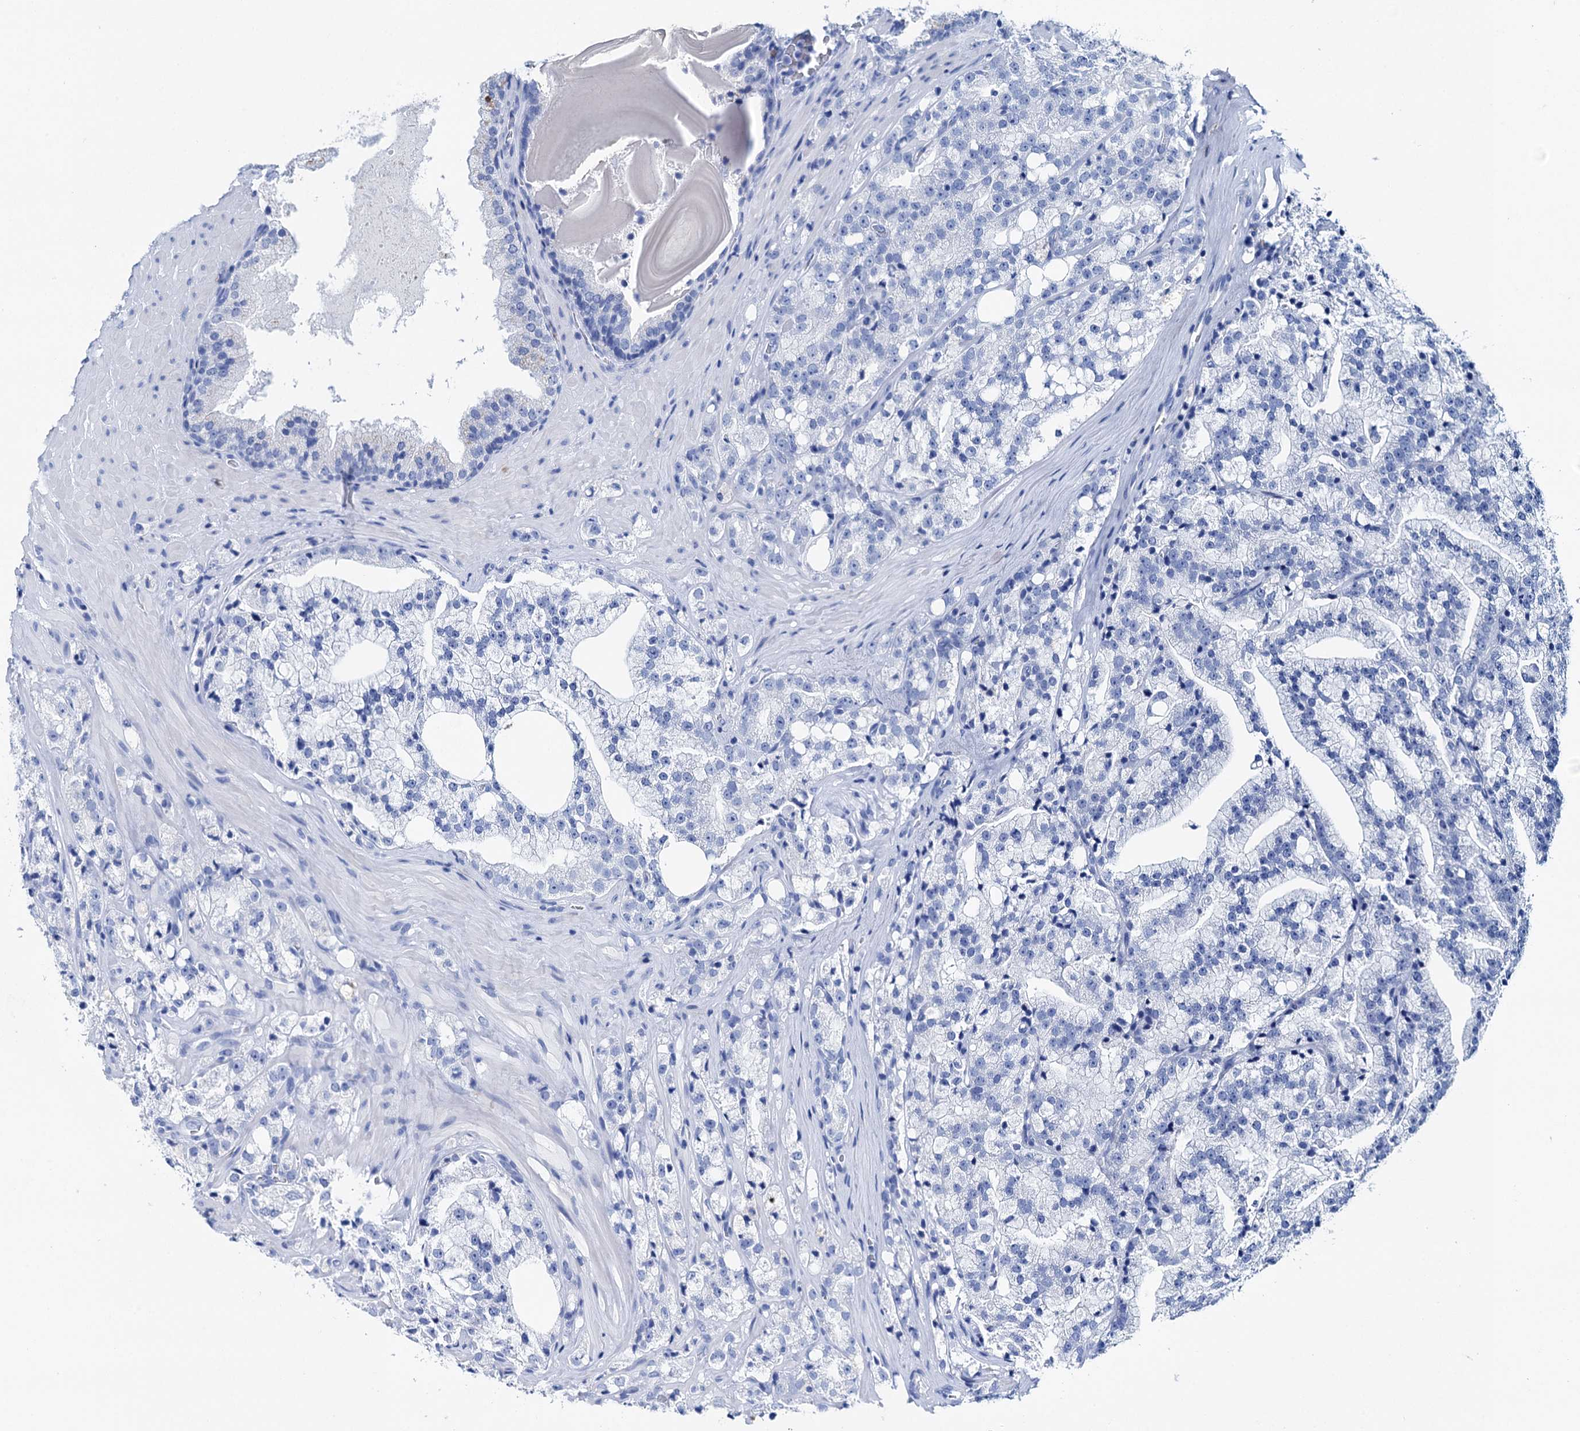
{"staining": {"intensity": "negative", "quantity": "none", "location": "none"}, "tissue": "prostate cancer", "cell_type": "Tumor cells", "image_type": "cancer", "snomed": [{"axis": "morphology", "description": "Adenocarcinoma, High grade"}, {"axis": "topography", "description": "Prostate"}], "caption": "This is a image of IHC staining of high-grade adenocarcinoma (prostate), which shows no staining in tumor cells.", "gene": "BRINP1", "patient": {"sex": "male", "age": 64}}